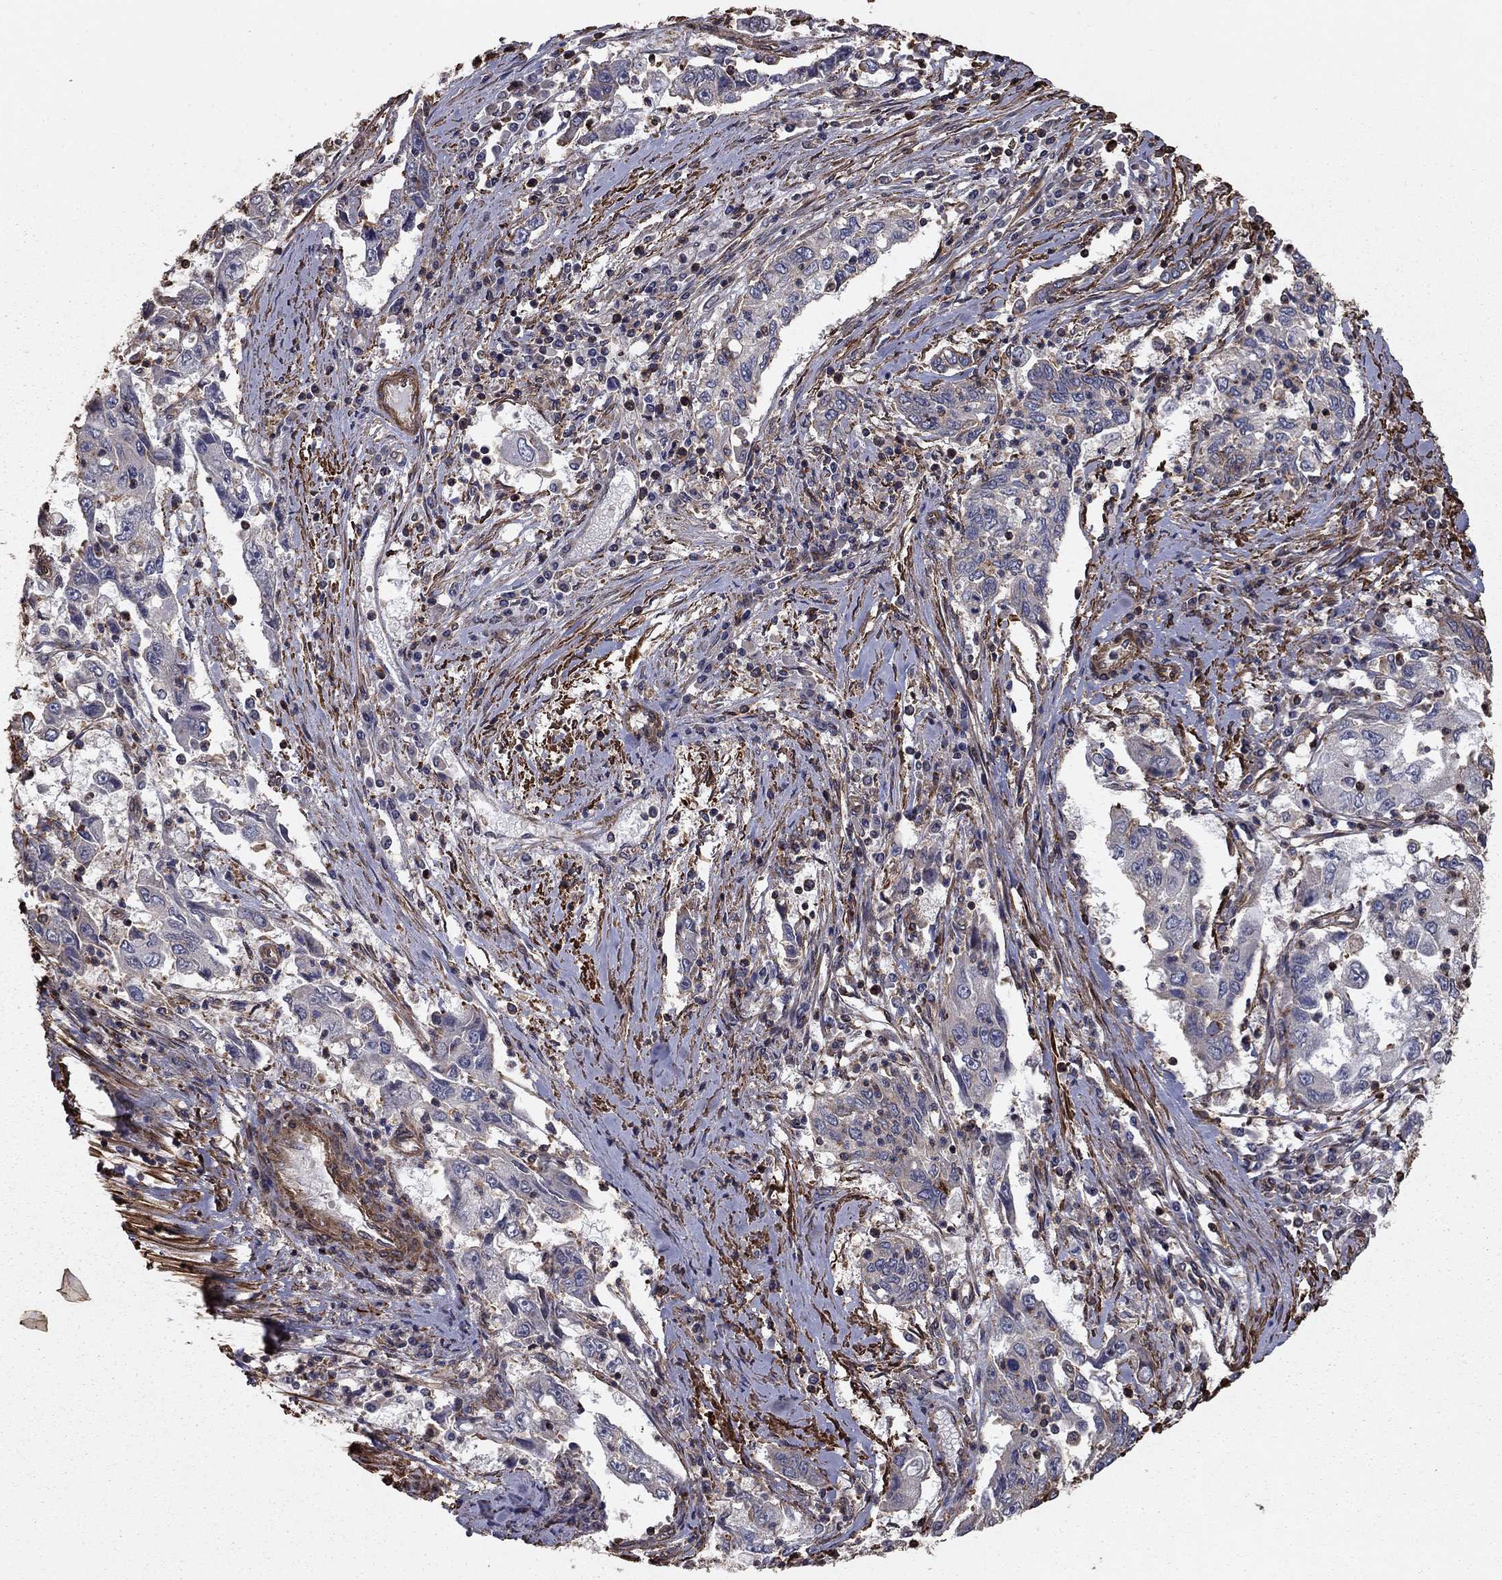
{"staining": {"intensity": "negative", "quantity": "none", "location": "none"}, "tissue": "cervical cancer", "cell_type": "Tumor cells", "image_type": "cancer", "snomed": [{"axis": "morphology", "description": "Squamous cell carcinoma, NOS"}, {"axis": "topography", "description": "Cervix"}], "caption": "Tumor cells show no significant staining in squamous cell carcinoma (cervical). (Stains: DAB immunohistochemistry with hematoxylin counter stain, Microscopy: brightfield microscopy at high magnification).", "gene": "HABP4", "patient": {"sex": "female", "age": 36}}